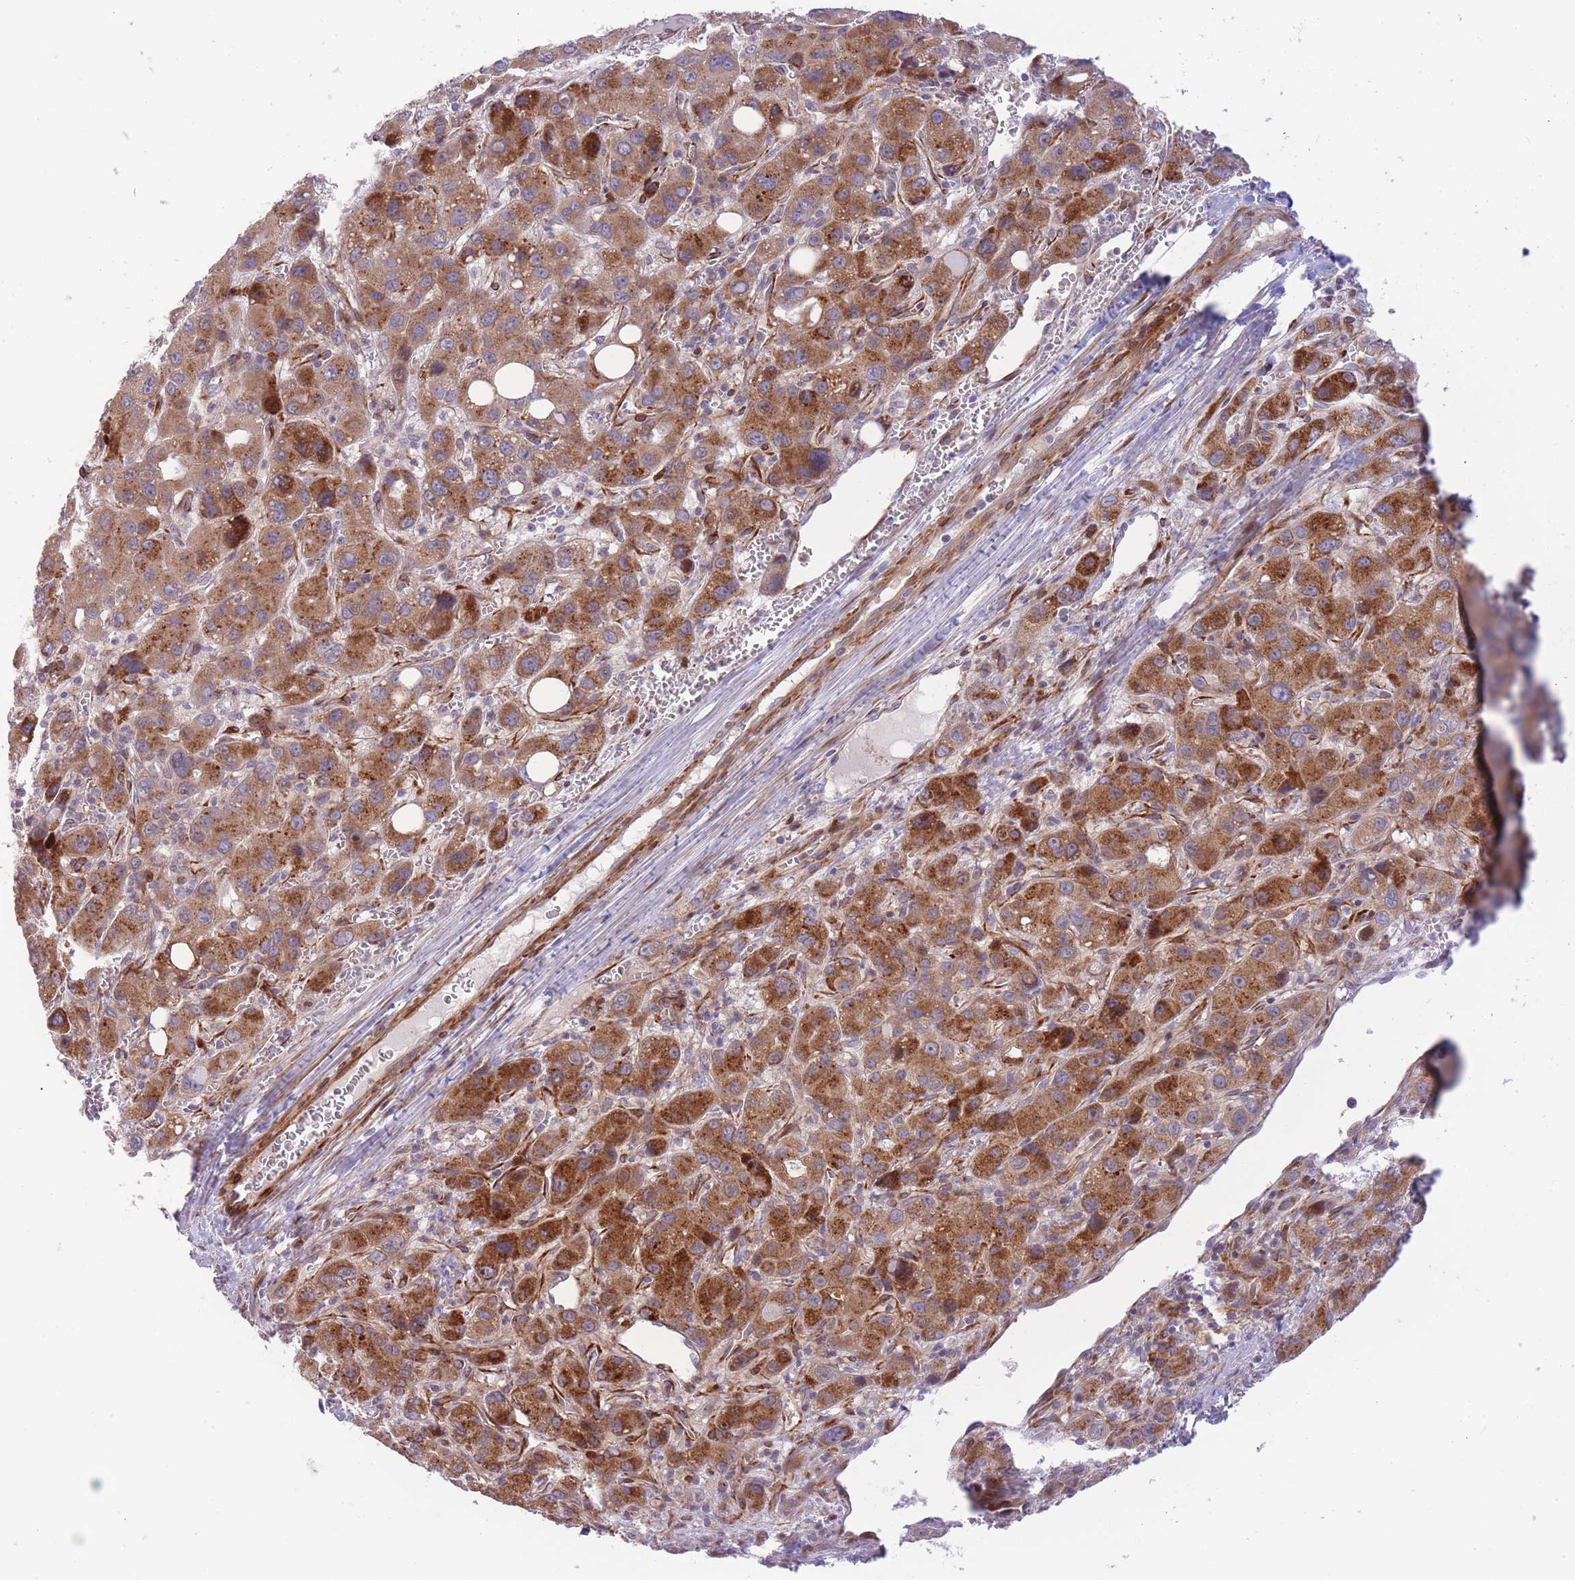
{"staining": {"intensity": "strong", "quantity": ">75%", "location": "cytoplasmic/membranous"}, "tissue": "liver cancer", "cell_type": "Tumor cells", "image_type": "cancer", "snomed": [{"axis": "morphology", "description": "Carcinoma, Hepatocellular, NOS"}, {"axis": "topography", "description": "Liver"}], "caption": "A photomicrograph of human liver cancer stained for a protein demonstrates strong cytoplasmic/membranous brown staining in tumor cells.", "gene": "ATP5MC2", "patient": {"sex": "male", "age": 55}}